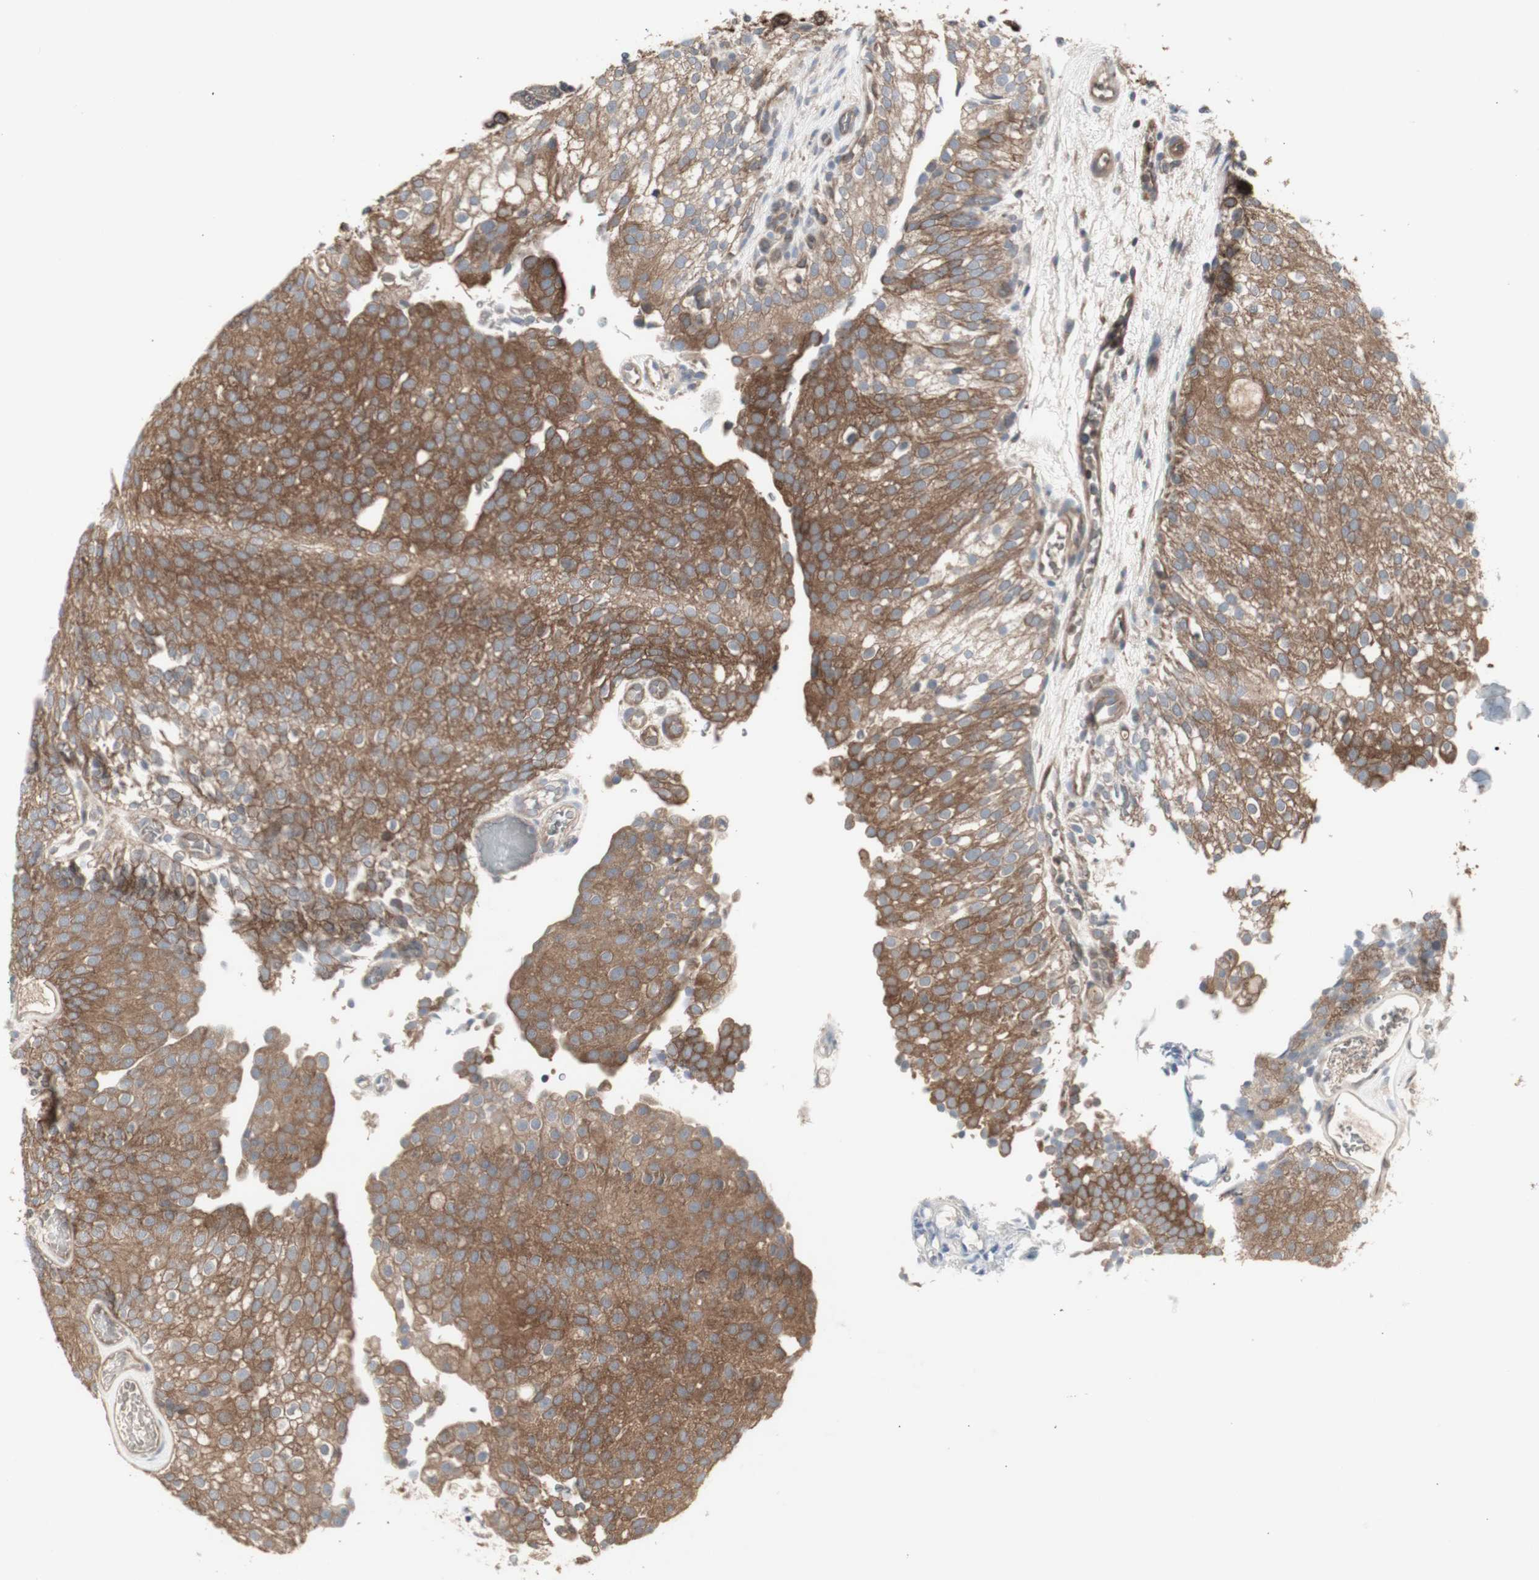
{"staining": {"intensity": "moderate", "quantity": ">75%", "location": "cytoplasmic/membranous"}, "tissue": "urothelial cancer", "cell_type": "Tumor cells", "image_type": "cancer", "snomed": [{"axis": "morphology", "description": "Urothelial carcinoma, Low grade"}, {"axis": "topography", "description": "Urinary bladder"}], "caption": "Moderate cytoplasmic/membranous protein expression is seen in approximately >75% of tumor cells in urothelial cancer. (DAB = brown stain, brightfield microscopy at high magnification).", "gene": "CHURC1-FNTB", "patient": {"sex": "male", "age": 78}}